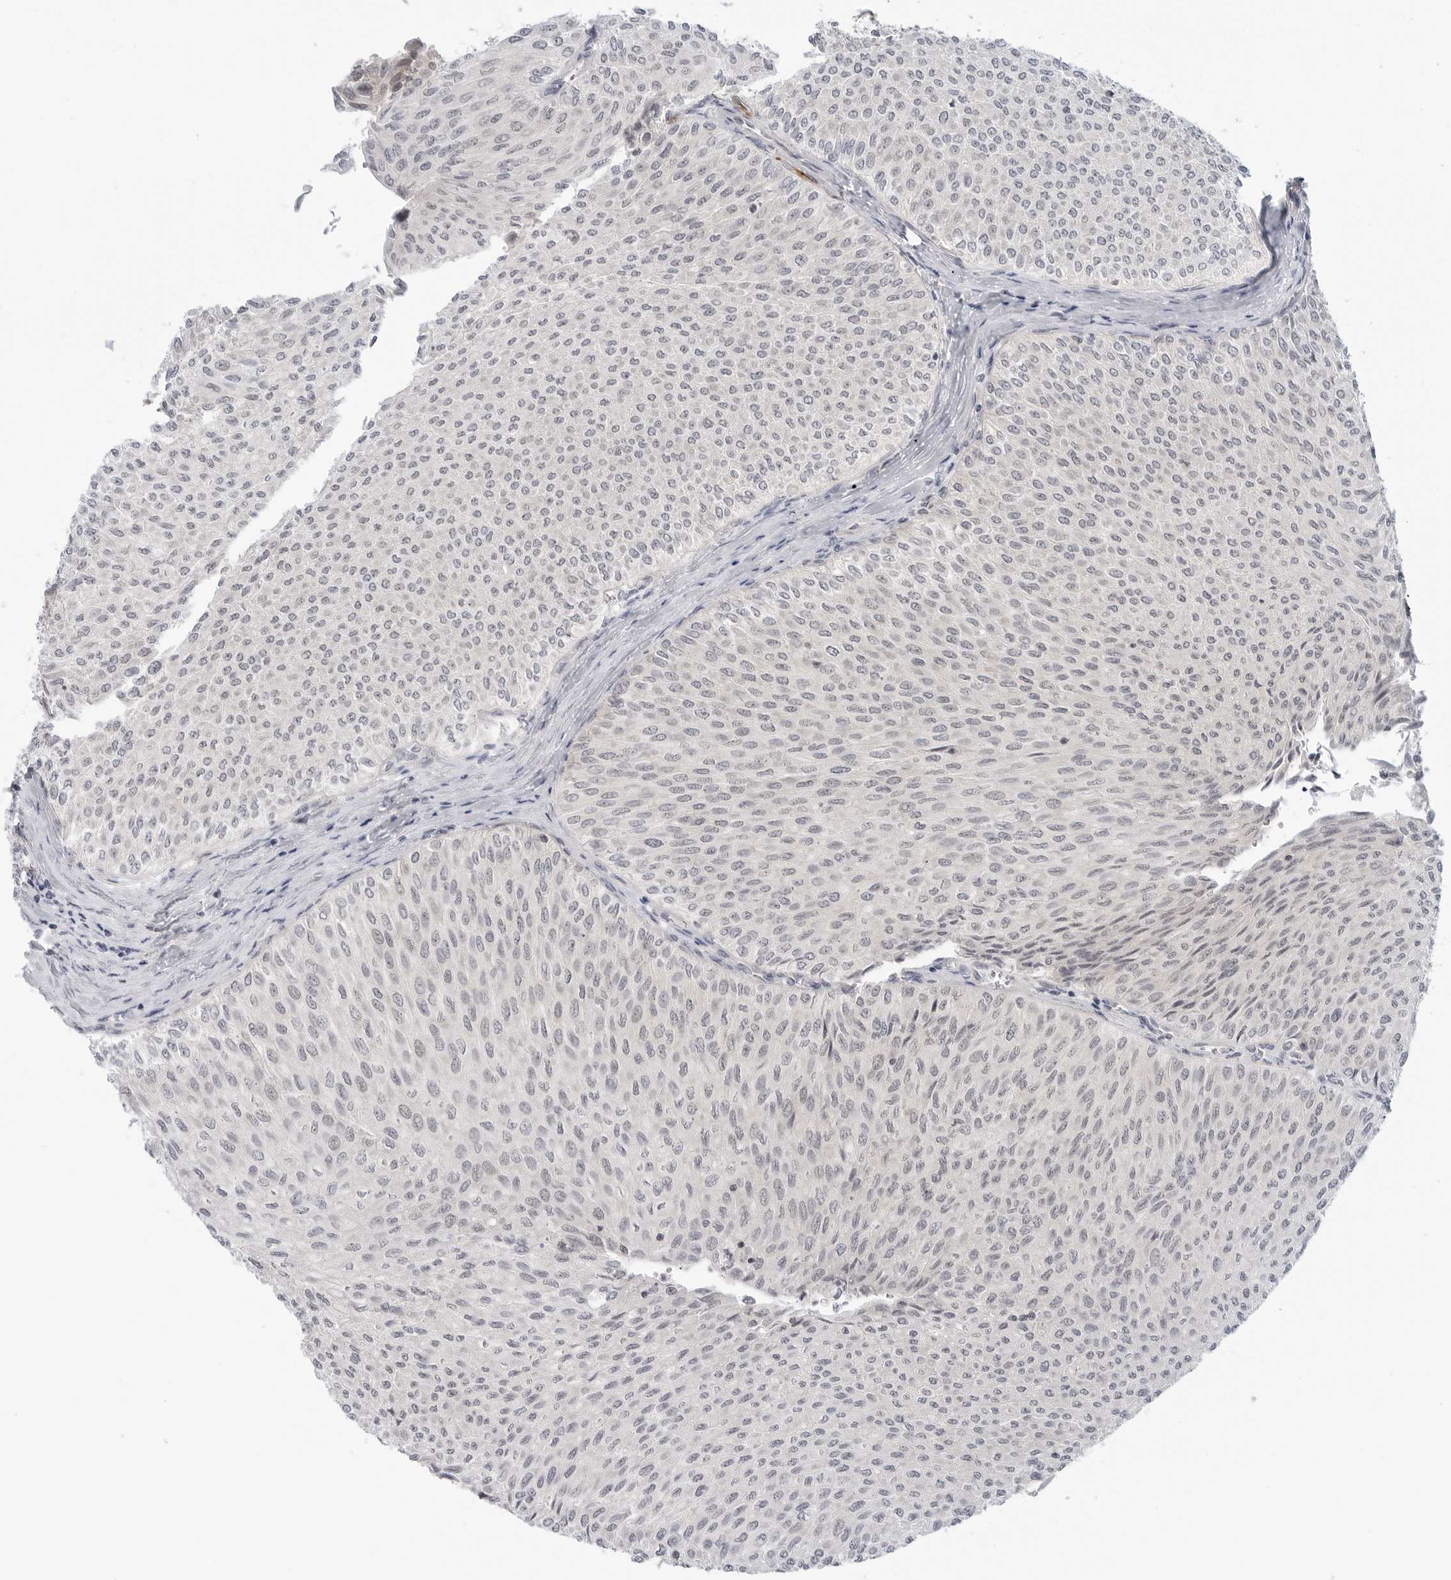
{"staining": {"intensity": "negative", "quantity": "none", "location": "none"}, "tissue": "urothelial cancer", "cell_type": "Tumor cells", "image_type": "cancer", "snomed": [{"axis": "morphology", "description": "Urothelial carcinoma, Low grade"}, {"axis": "topography", "description": "Urinary bladder"}], "caption": "Image shows no significant protein positivity in tumor cells of low-grade urothelial carcinoma.", "gene": "STXBP3", "patient": {"sex": "male", "age": 78}}